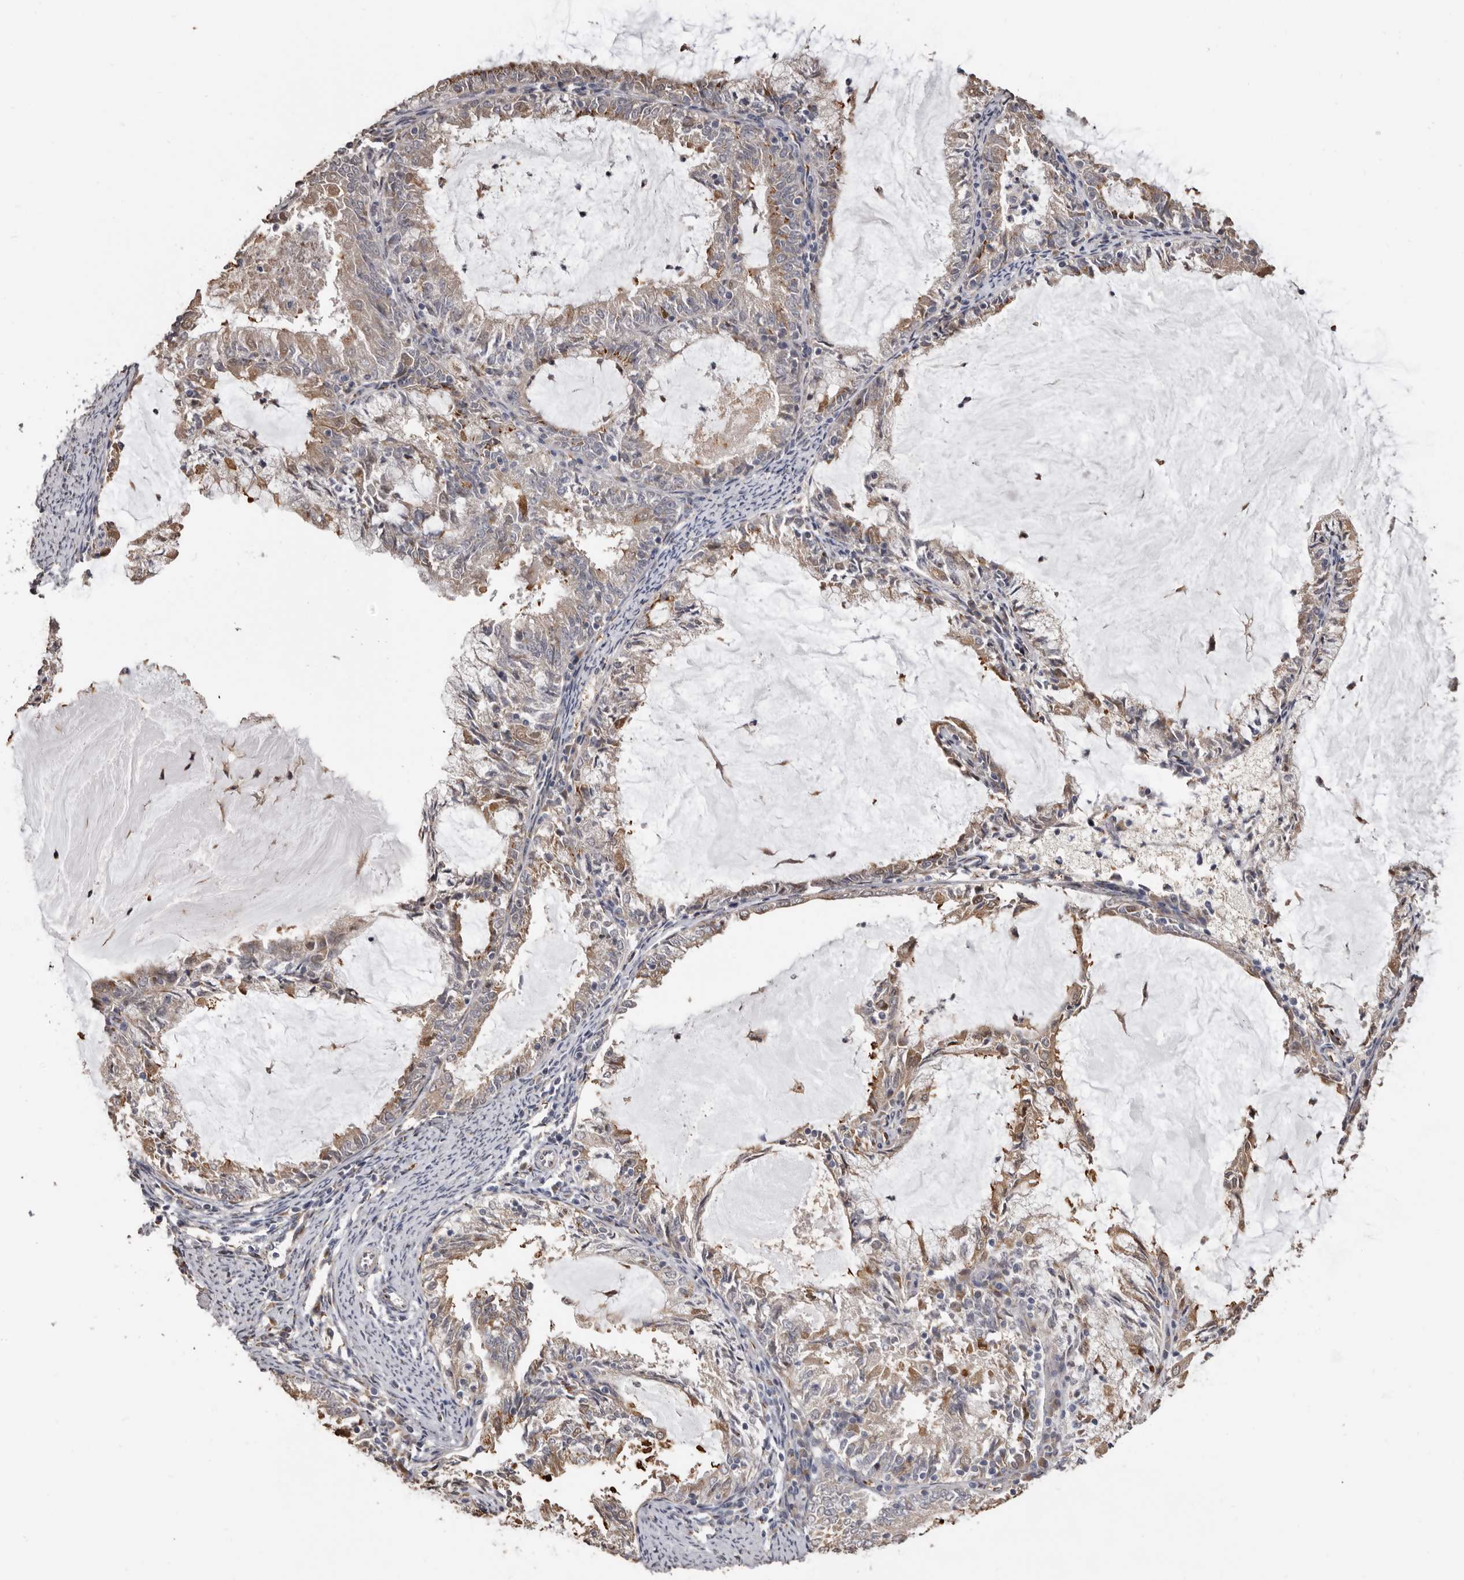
{"staining": {"intensity": "weak", "quantity": ">75%", "location": "cytoplasmic/membranous"}, "tissue": "endometrial cancer", "cell_type": "Tumor cells", "image_type": "cancer", "snomed": [{"axis": "morphology", "description": "Adenocarcinoma, NOS"}, {"axis": "topography", "description": "Endometrium"}], "caption": "Tumor cells exhibit low levels of weak cytoplasmic/membranous positivity in about >75% of cells in human endometrial cancer.", "gene": "ENTREP1", "patient": {"sex": "female", "age": 57}}